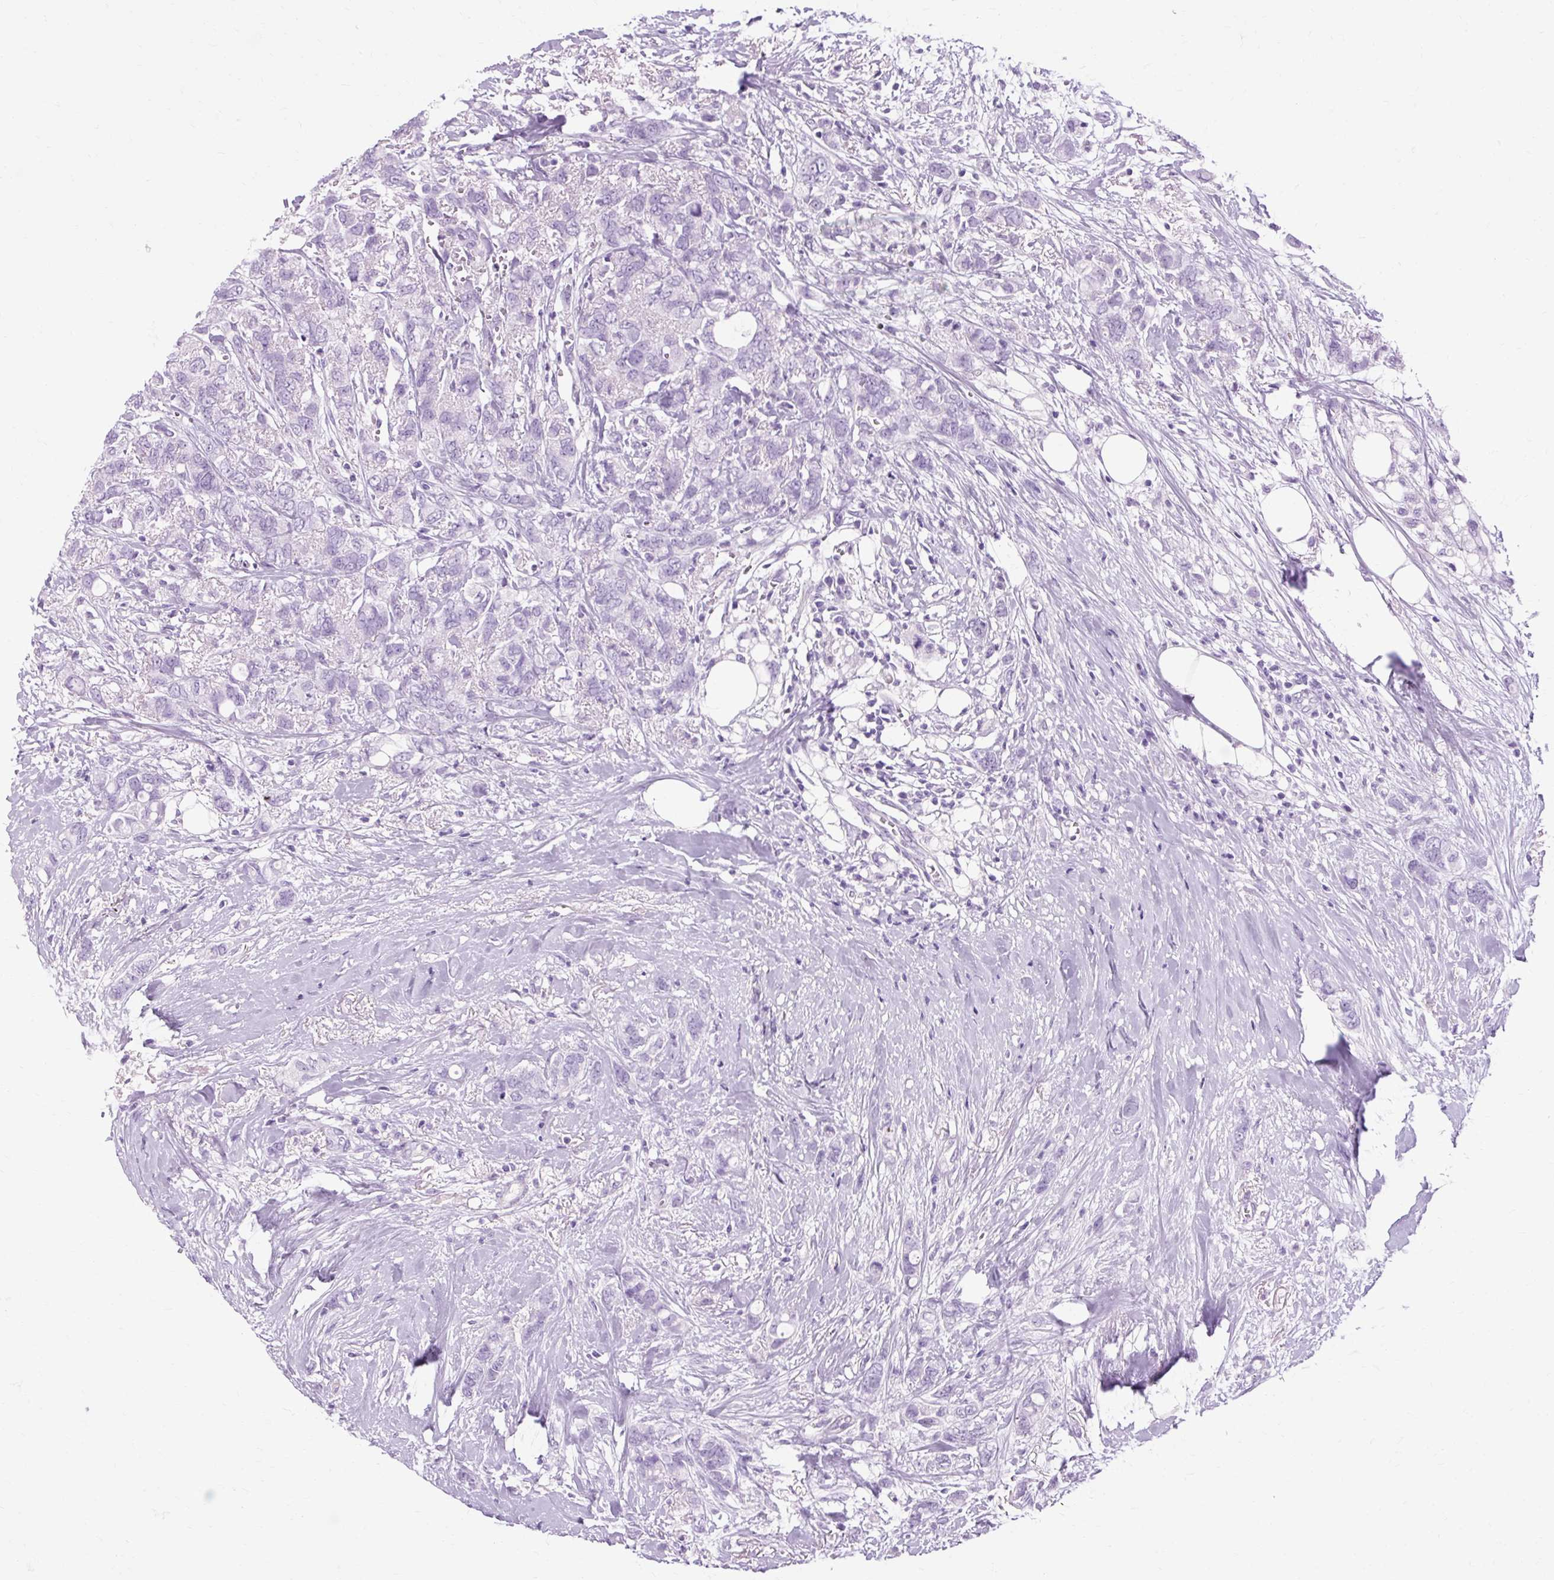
{"staining": {"intensity": "negative", "quantity": "none", "location": "none"}, "tissue": "breast cancer", "cell_type": "Tumor cells", "image_type": "cancer", "snomed": [{"axis": "morphology", "description": "Lobular carcinoma"}, {"axis": "topography", "description": "Breast"}], "caption": "Immunohistochemistry micrograph of breast lobular carcinoma stained for a protein (brown), which exhibits no expression in tumor cells.", "gene": "OOEP", "patient": {"sex": "female", "age": 91}}